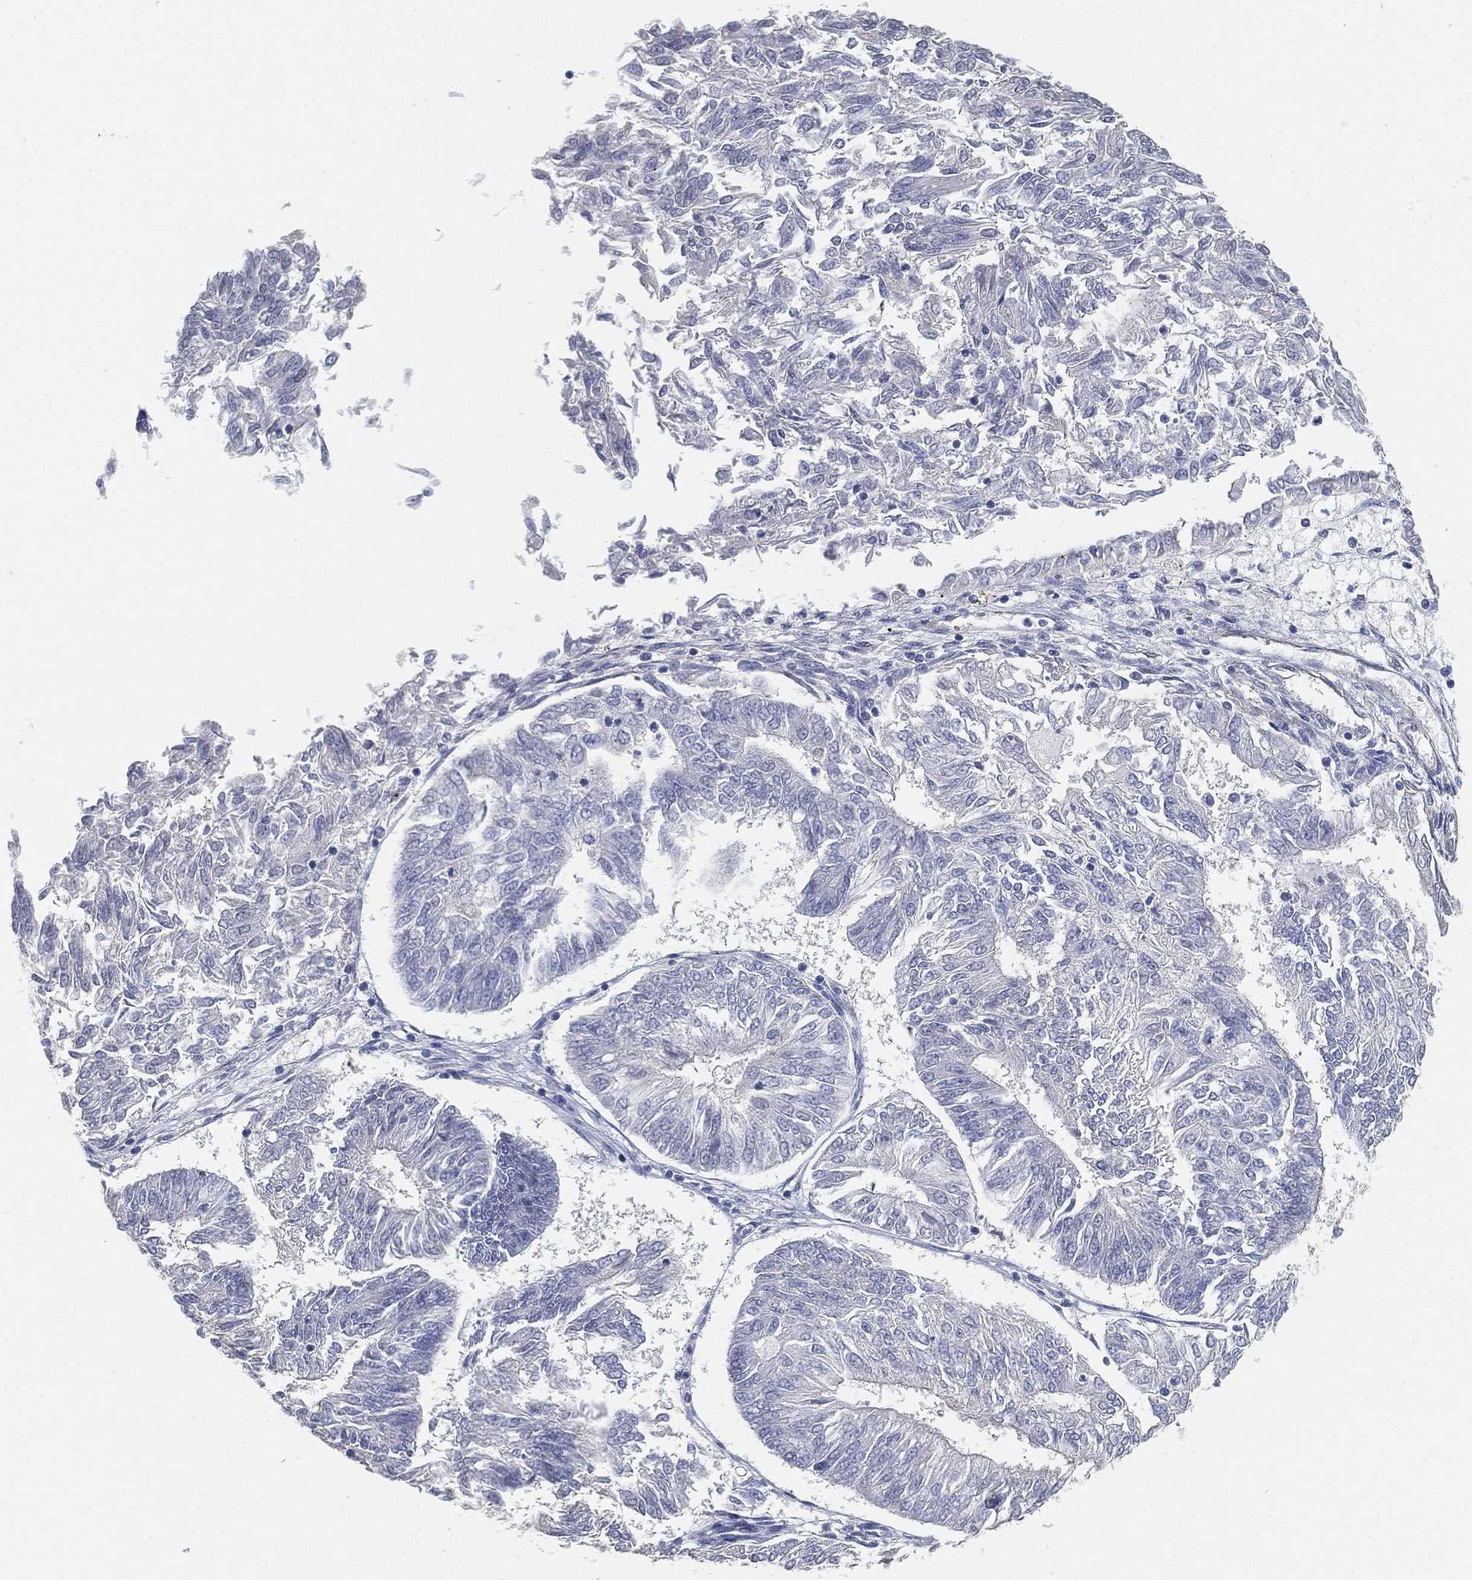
{"staining": {"intensity": "negative", "quantity": "none", "location": "none"}, "tissue": "endometrial cancer", "cell_type": "Tumor cells", "image_type": "cancer", "snomed": [{"axis": "morphology", "description": "Adenocarcinoma, NOS"}, {"axis": "topography", "description": "Endometrium"}], "caption": "Immunohistochemistry photomicrograph of neoplastic tissue: human adenocarcinoma (endometrial) stained with DAB displays no significant protein staining in tumor cells. Nuclei are stained in blue.", "gene": "GPR61", "patient": {"sex": "female", "age": 58}}